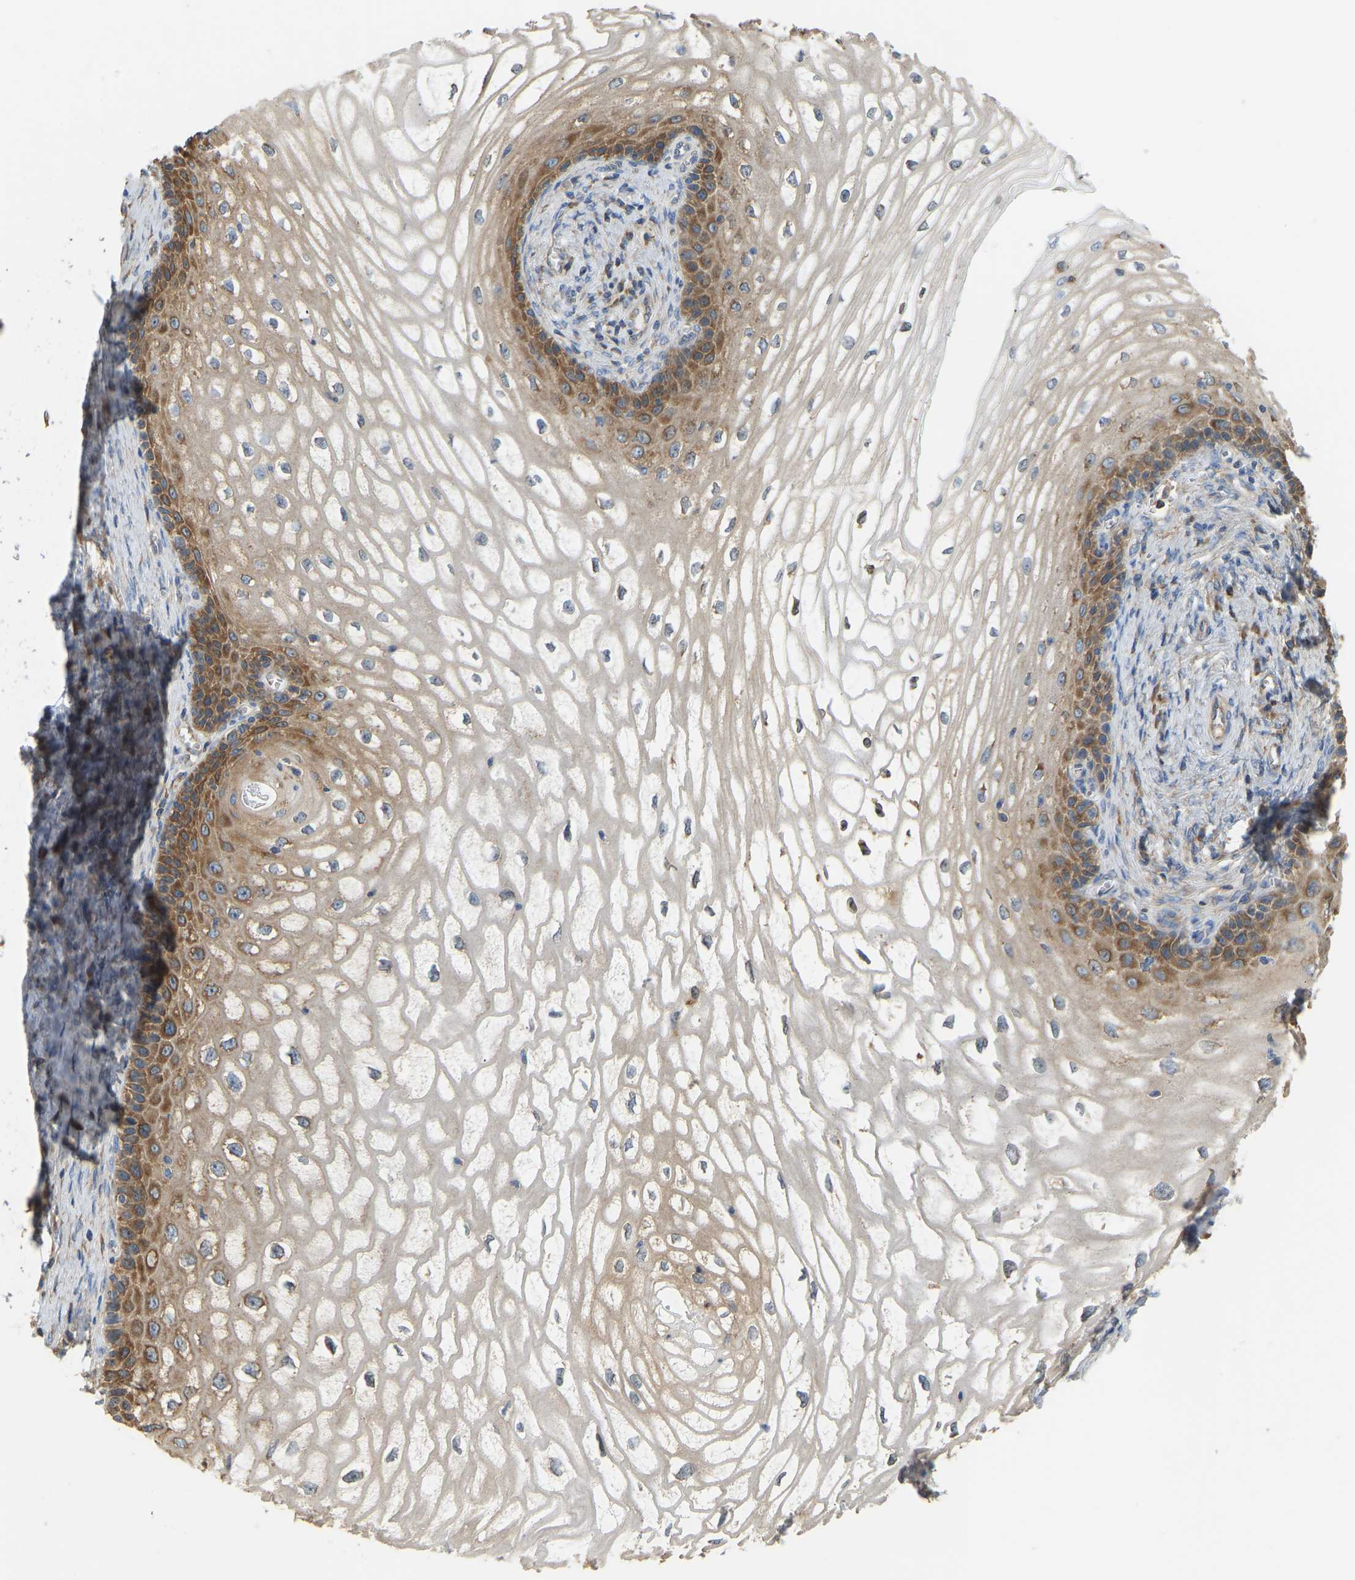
{"staining": {"intensity": "moderate", "quantity": "25%-75%", "location": "cytoplasmic/membranous"}, "tissue": "cervical cancer", "cell_type": "Tumor cells", "image_type": "cancer", "snomed": [{"axis": "morphology", "description": "Adenocarcinoma, NOS"}, {"axis": "topography", "description": "Cervix"}], "caption": "This is an image of immunohistochemistry (IHC) staining of cervical adenocarcinoma, which shows moderate expression in the cytoplasmic/membranous of tumor cells.", "gene": "RPS6KB2", "patient": {"sex": "female", "age": 44}}